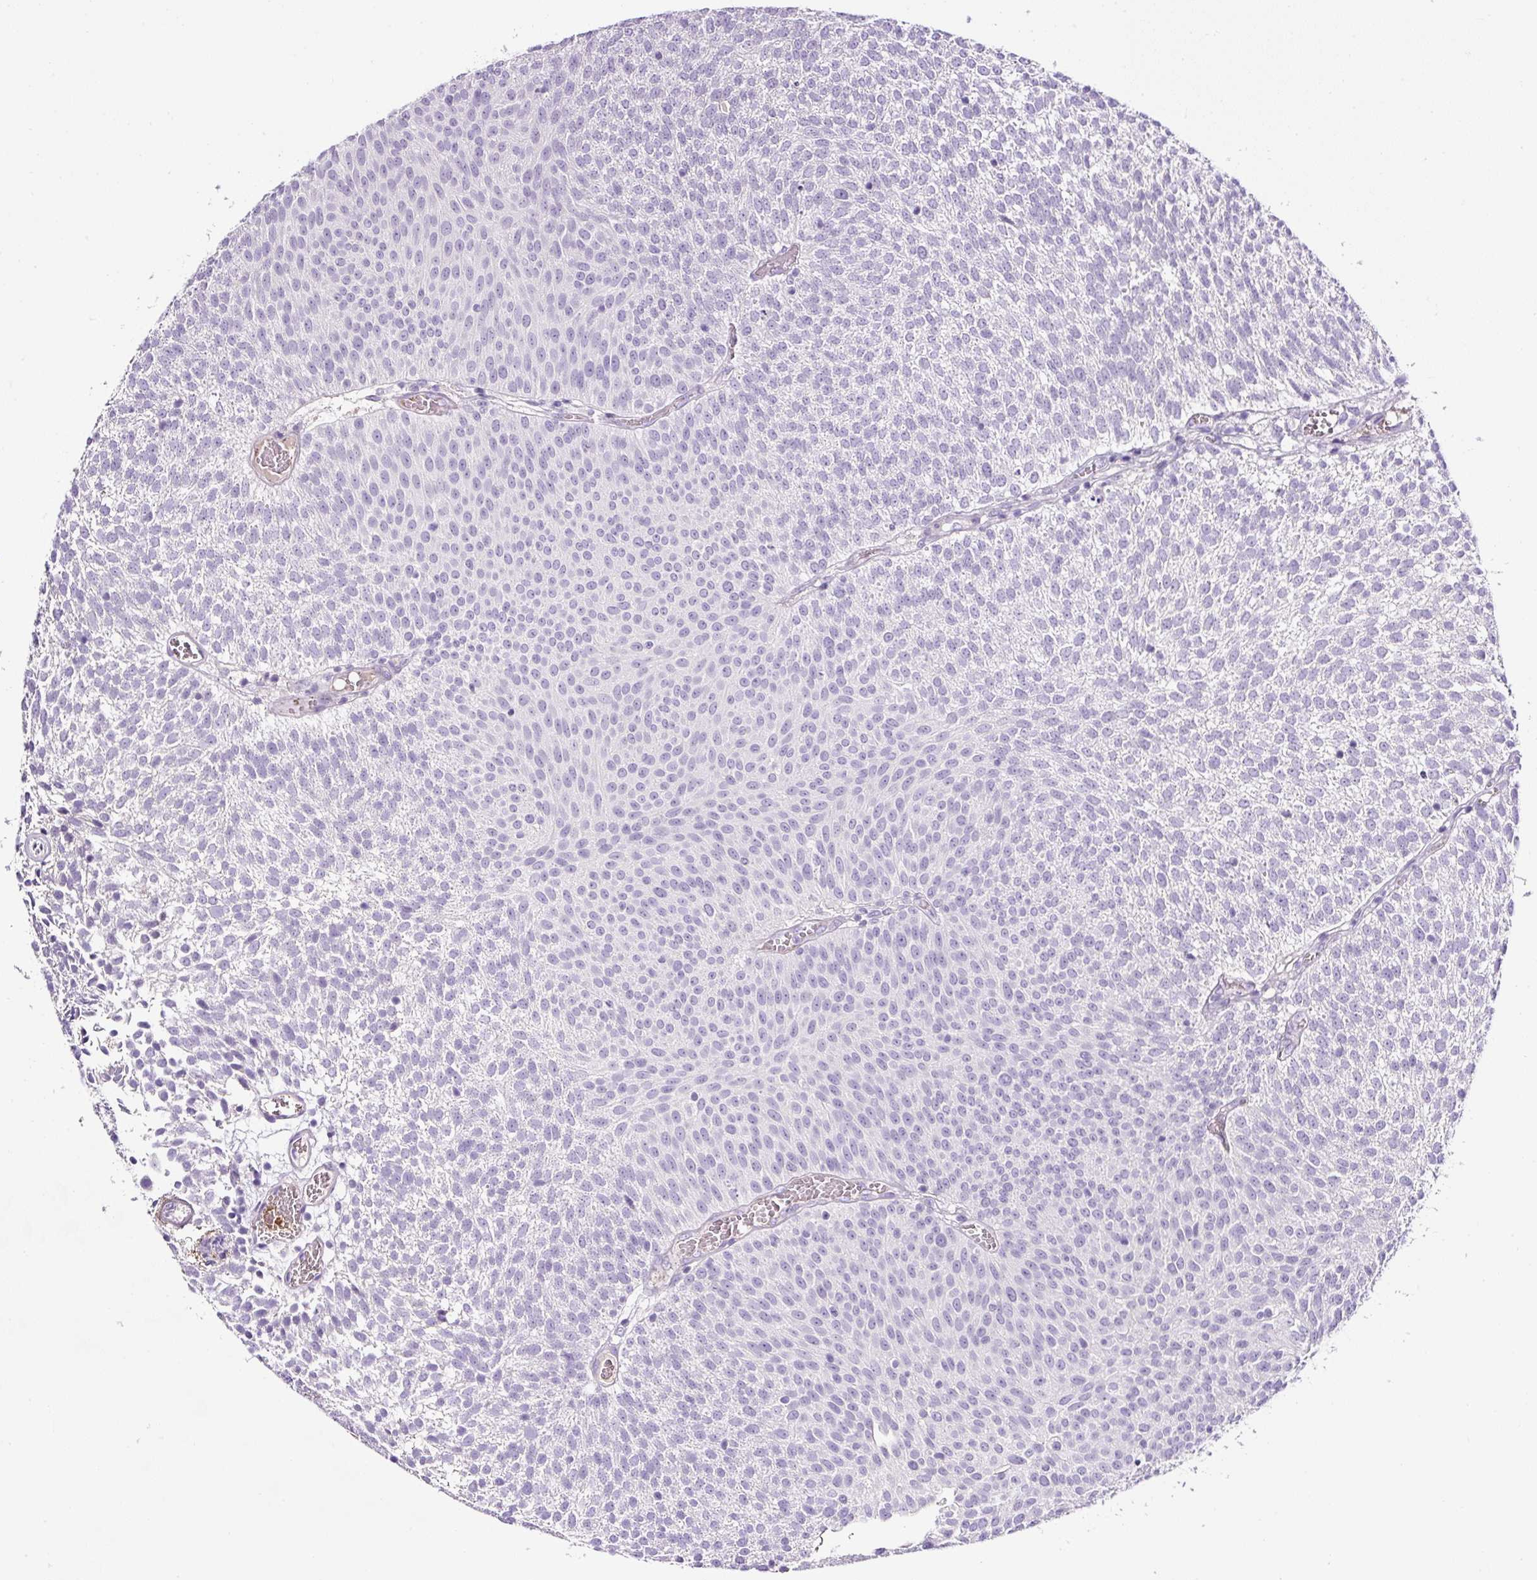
{"staining": {"intensity": "negative", "quantity": "none", "location": "none"}, "tissue": "urothelial cancer", "cell_type": "Tumor cells", "image_type": "cancer", "snomed": [{"axis": "morphology", "description": "Urothelial carcinoma, Low grade"}, {"axis": "topography", "description": "Urinary bladder"}], "caption": "Tumor cells are negative for brown protein staining in urothelial cancer.", "gene": "OR14A2", "patient": {"sex": "female", "age": 79}}